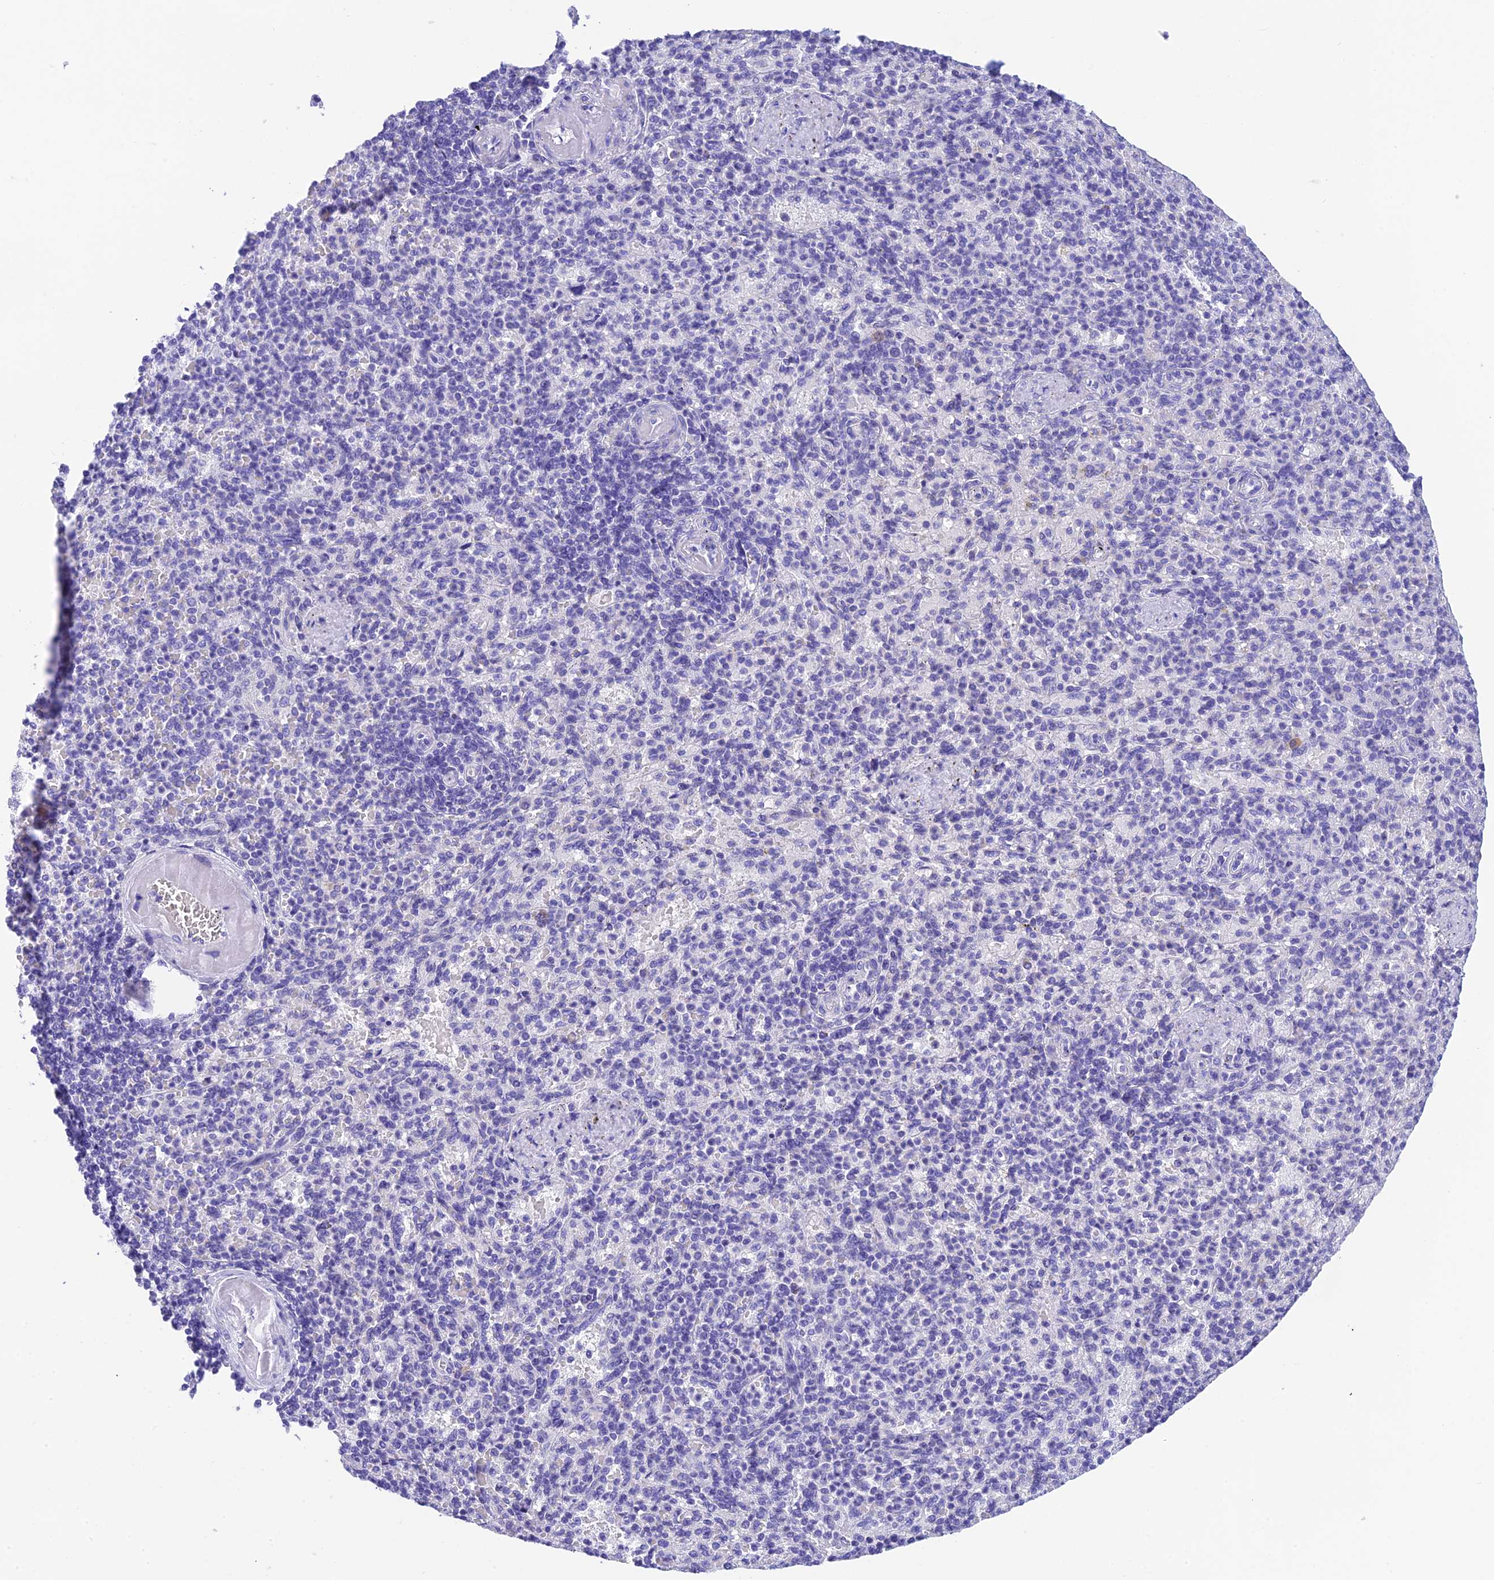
{"staining": {"intensity": "negative", "quantity": "none", "location": "none"}, "tissue": "spleen", "cell_type": "Cells in red pulp", "image_type": "normal", "snomed": [{"axis": "morphology", "description": "Normal tissue, NOS"}, {"axis": "topography", "description": "Spleen"}], "caption": "Micrograph shows no significant protein expression in cells in red pulp of normal spleen. (DAB immunohistochemistry (IHC) with hematoxylin counter stain).", "gene": "KDELR3", "patient": {"sex": "female", "age": 74}}